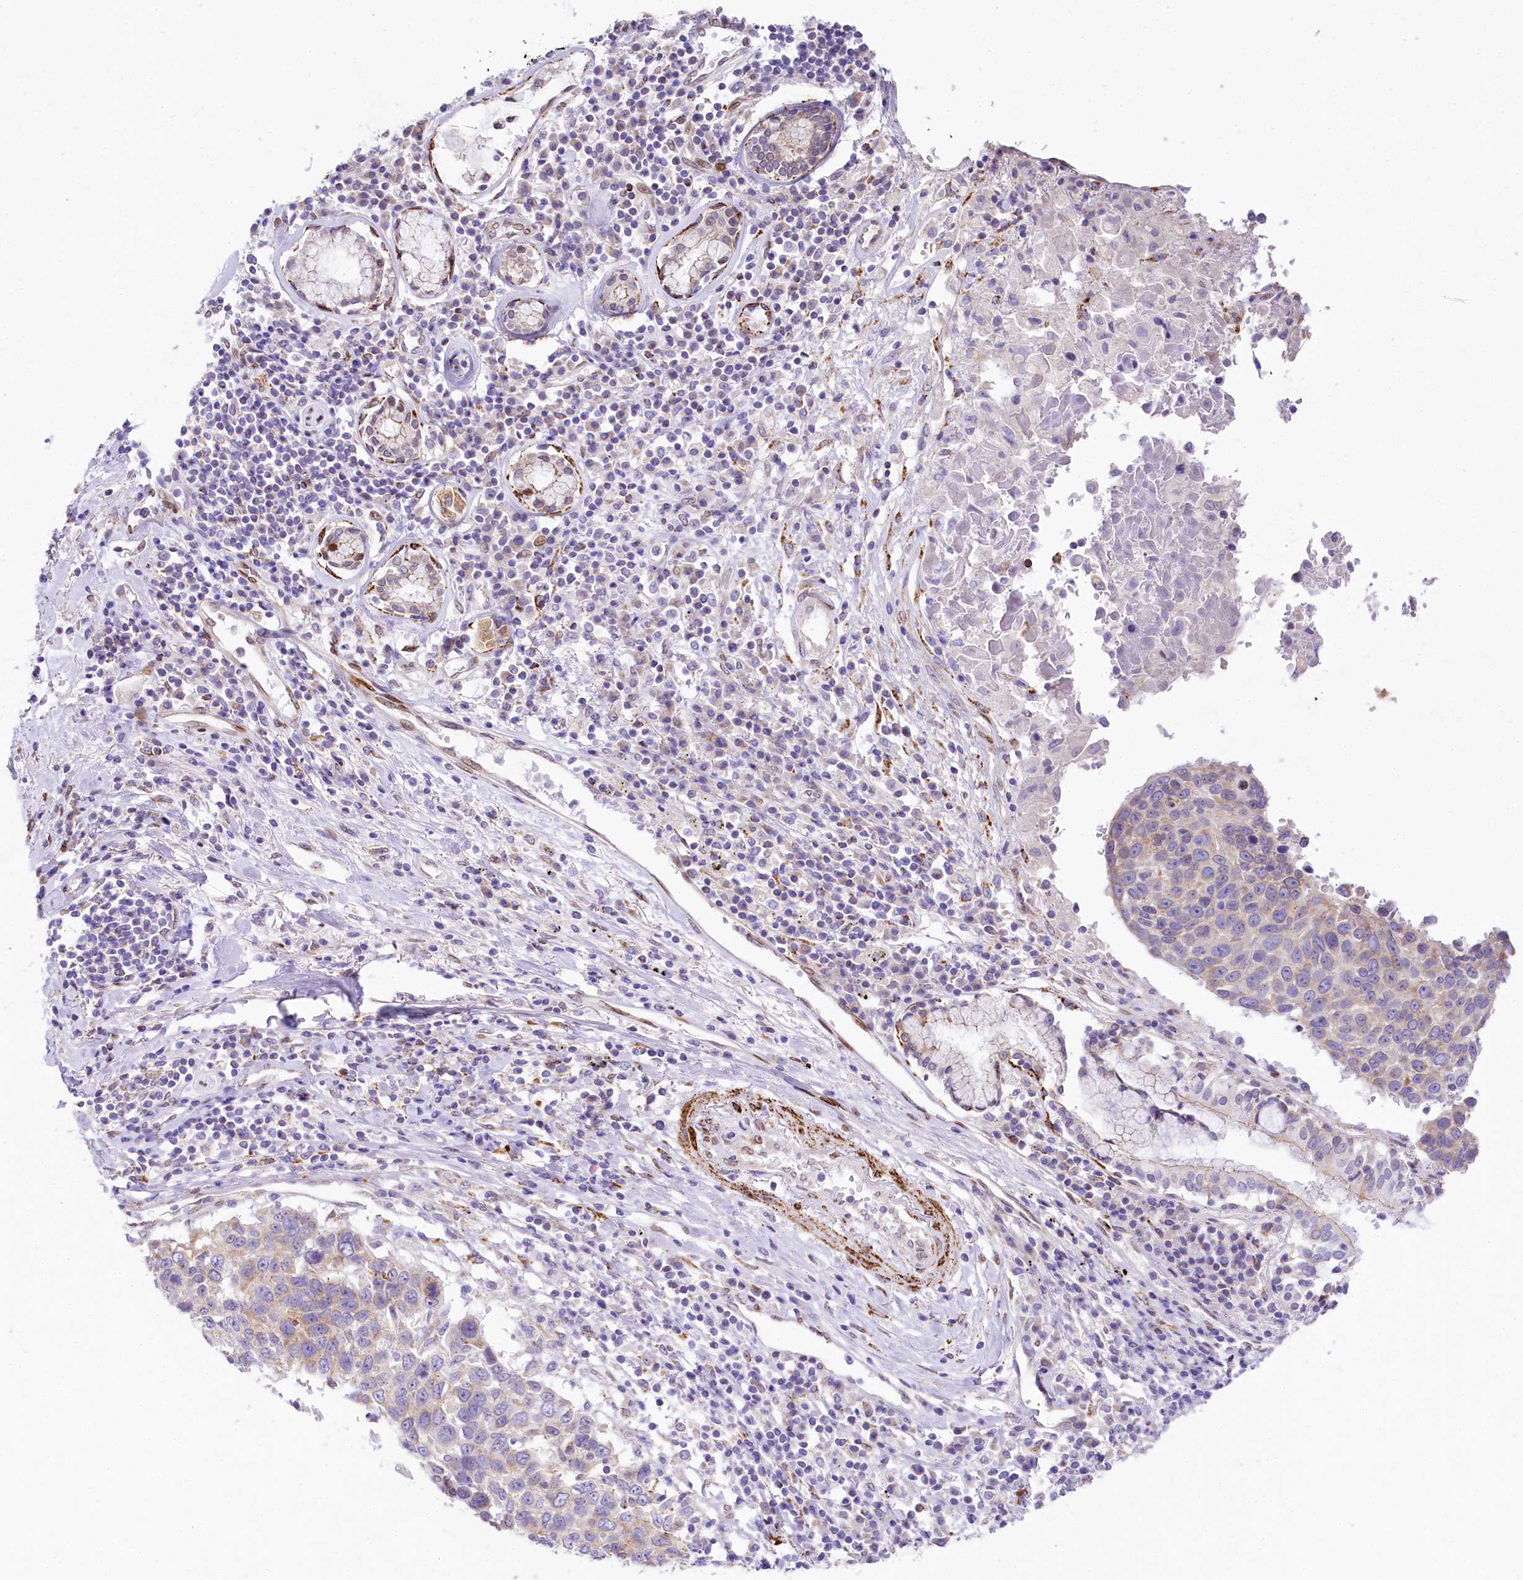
{"staining": {"intensity": "weak", "quantity": "25%-75%", "location": "cytoplasmic/membranous"}, "tissue": "lung cancer", "cell_type": "Tumor cells", "image_type": "cancer", "snomed": [{"axis": "morphology", "description": "Squamous cell carcinoma, NOS"}, {"axis": "topography", "description": "Lung"}], "caption": "Immunohistochemistry histopathology image of lung squamous cell carcinoma stained for a protein (brown), which displays low levels of weak cytoplasmic/membranous staining in approximately 25%-75% of tumor cells.", "gene": "PPIP5K2", "patient": {"sex": "male", "age": 66}}